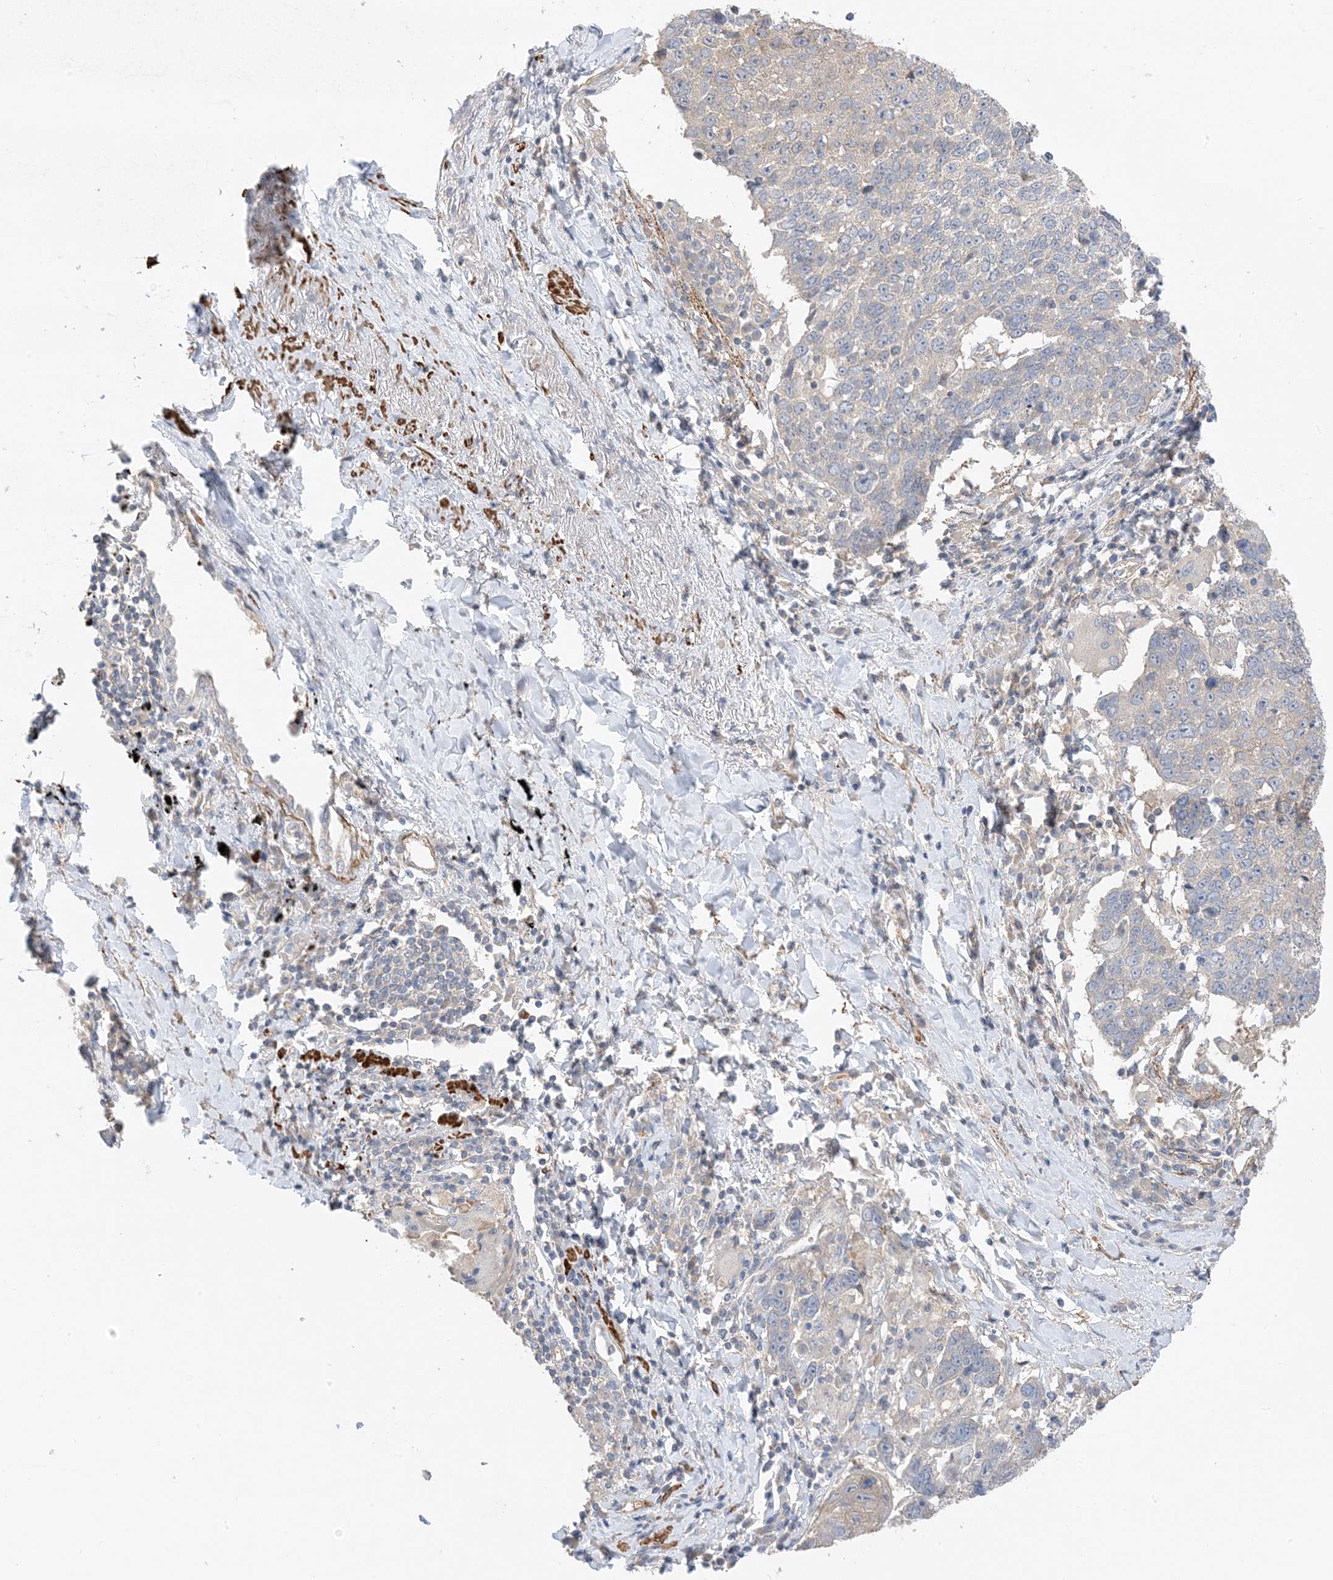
{"staining": {"intensity": "negative", "quantity": "none", "location": "none"}, "tissue": "lung cancer", "cell_type": "Tumor cells", "image_type": "cancer", "snomed": [{"axis": "morphology", "description": "Squamous cell carcinoma, NOS"}, {"axis": "topography", "description": "Lung"}], "caption": "DAB (3,3'-diaminobenzidine) immunohistochemical staining of lung cancer displays no significant expression in tumor cells.", "gene": "KIFBP", "patient": {"sex": "male", "age": 66}}